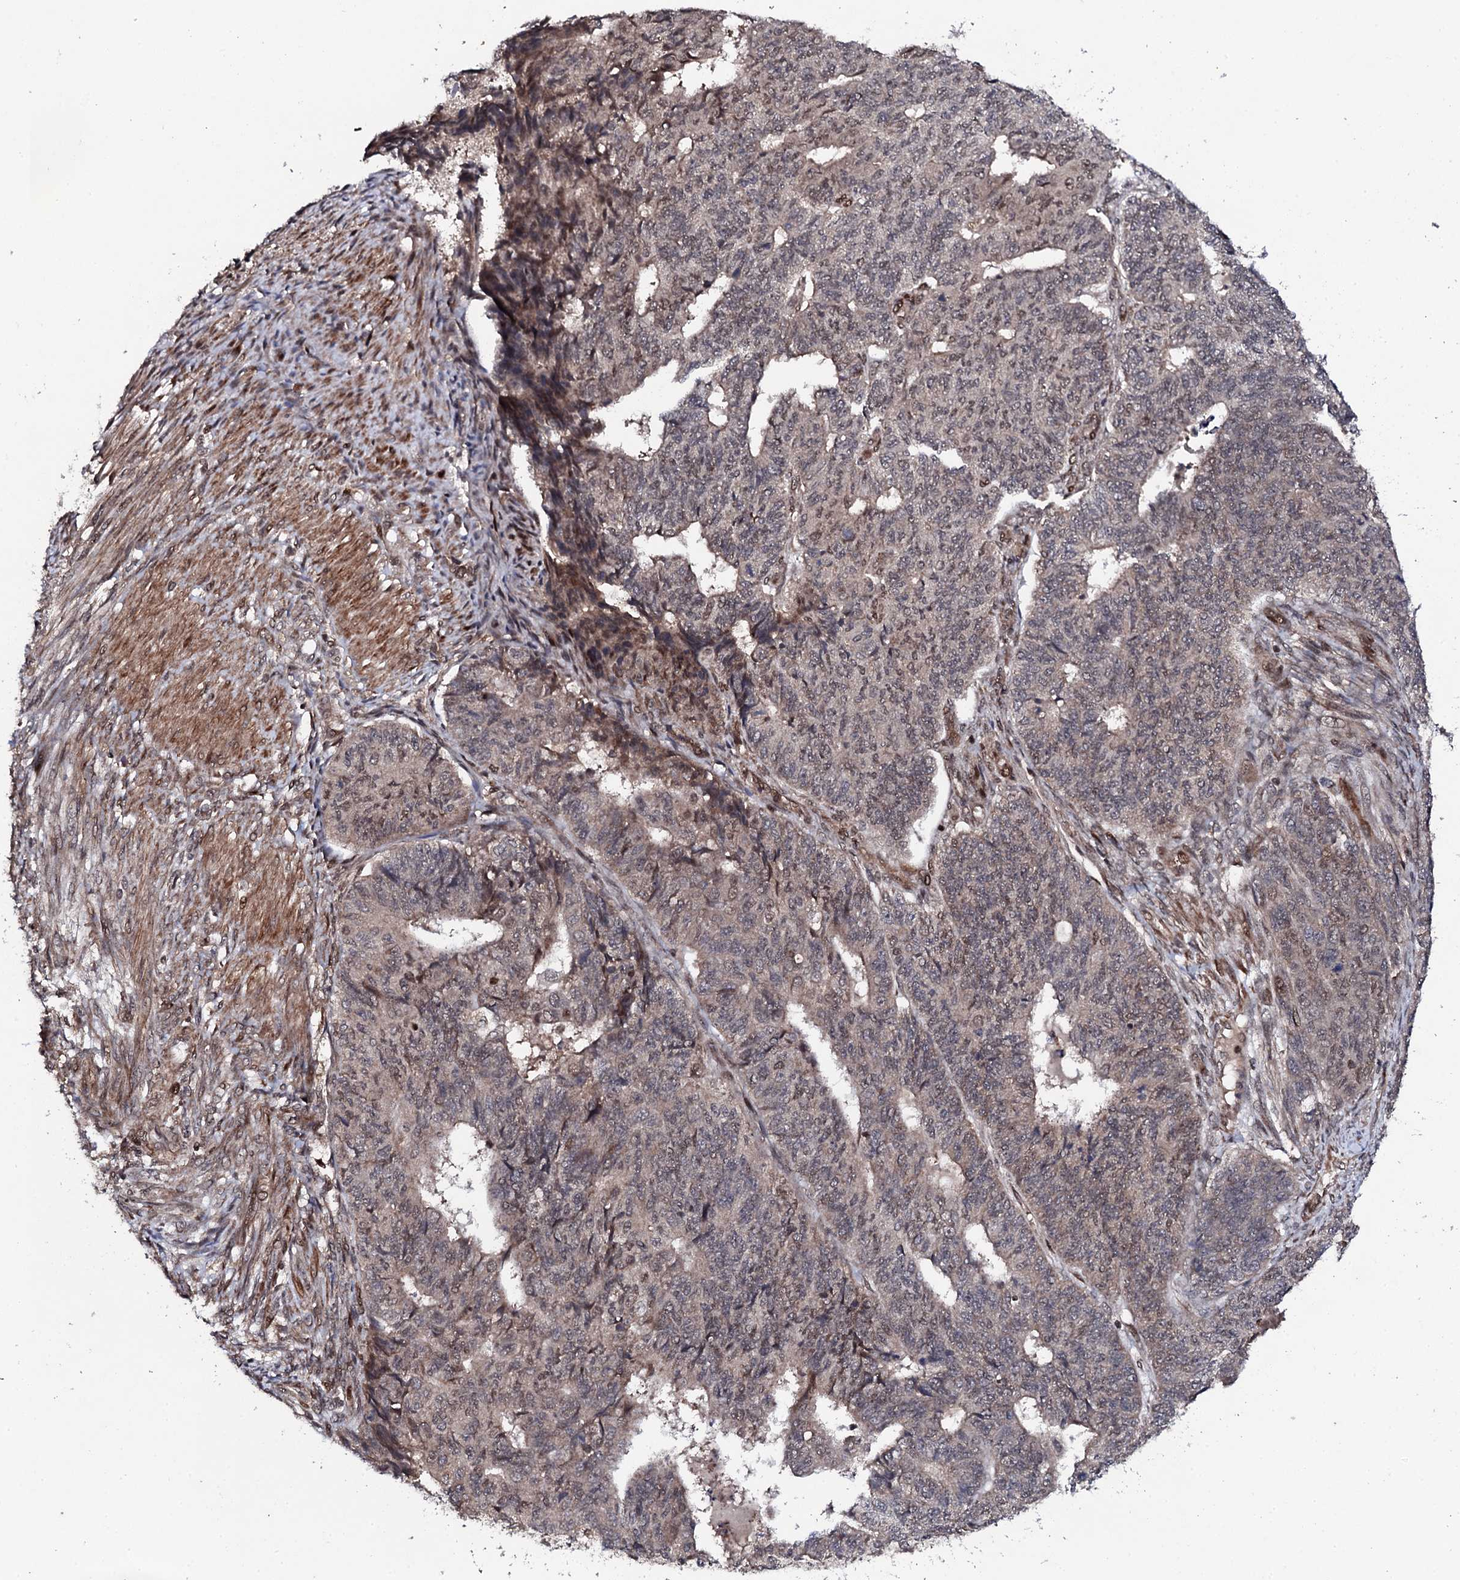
{"staining": {"intensity": "moderate", "quantity": "25%-75%", "location": "nuclear"}, "tissue": "endometrial cancer", "cell_type": "Tumor cells", "image_type": "cancer", "snomed": [{"axis": "morphology", "description": "Adenocarcinoma, NOS"}, {"axis": "topography", "description": "Endometrium"}], "caption": "A photomicrograph showing moderate nuclear positivity in approximately 25%-75% of tumor cells in endometrial cancer (adenocarcinoma), as visualized by brown immunohistochemical staining.", "gene": "FAM111A", "patient": {"sex": "female", "age": 32}}